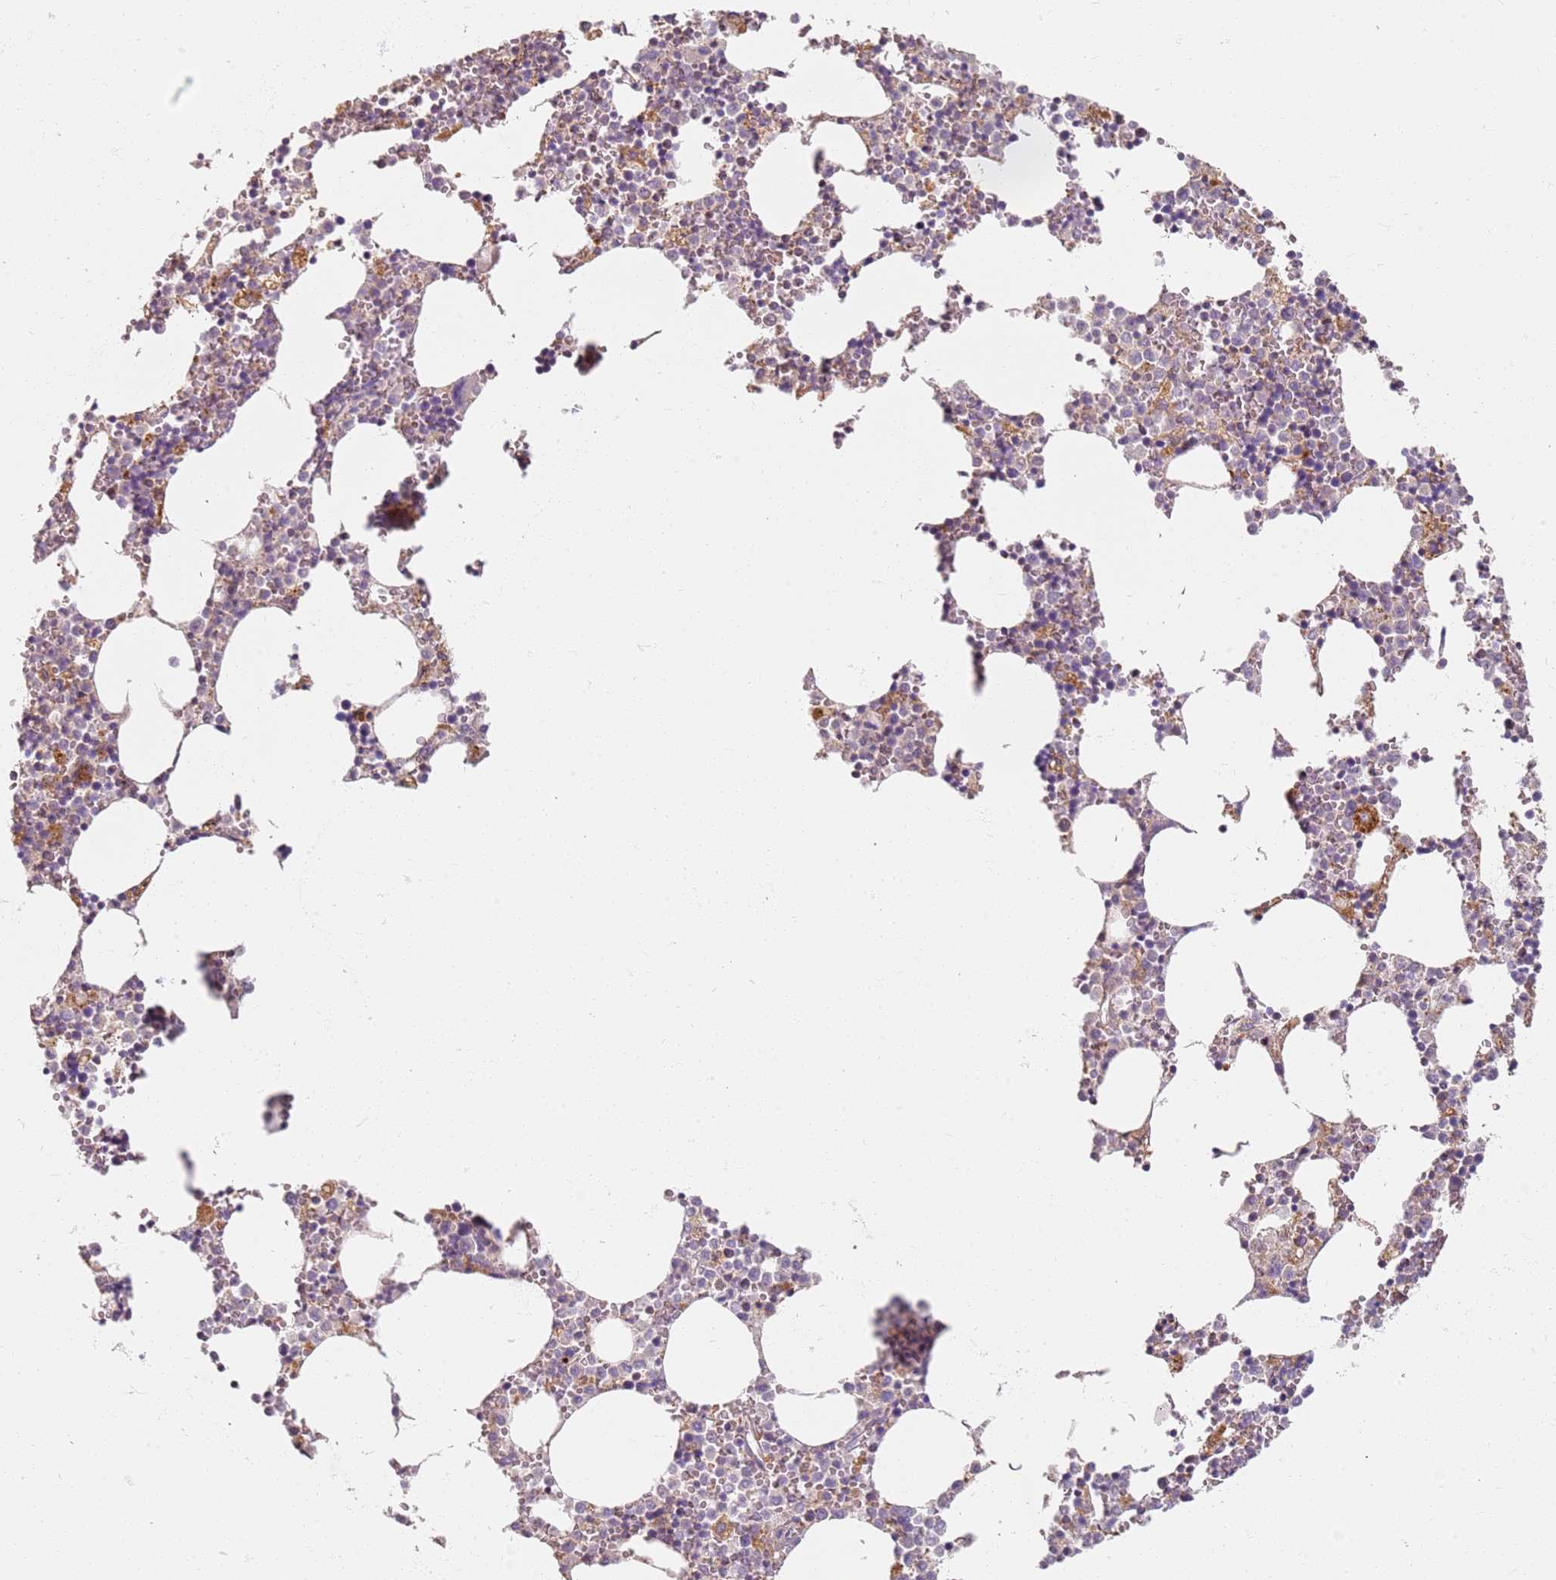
{"staining": {"intensity": "moderate", "quantity": "<25%", "location": "cytoplasmic/membranous"}, "tissue": "bone marrow", "cell_type": "Hematopoietic cells", "image_type": "normal", "snomed": [{"axis": "morphology", "description": "Normal tissue, NOS"}, {"axis": "topography", "description": "Bone marrow"}], "caption": "Unremarkable bone marrow displays moderate cytoplasmic/membranous positivity in about <25% of hematopoietic cells The protein of interest is shown in brown color, while the nuclei are stained blue..", "gene": "PROKR2", "patient": {"sex": "female", "age": 64}}